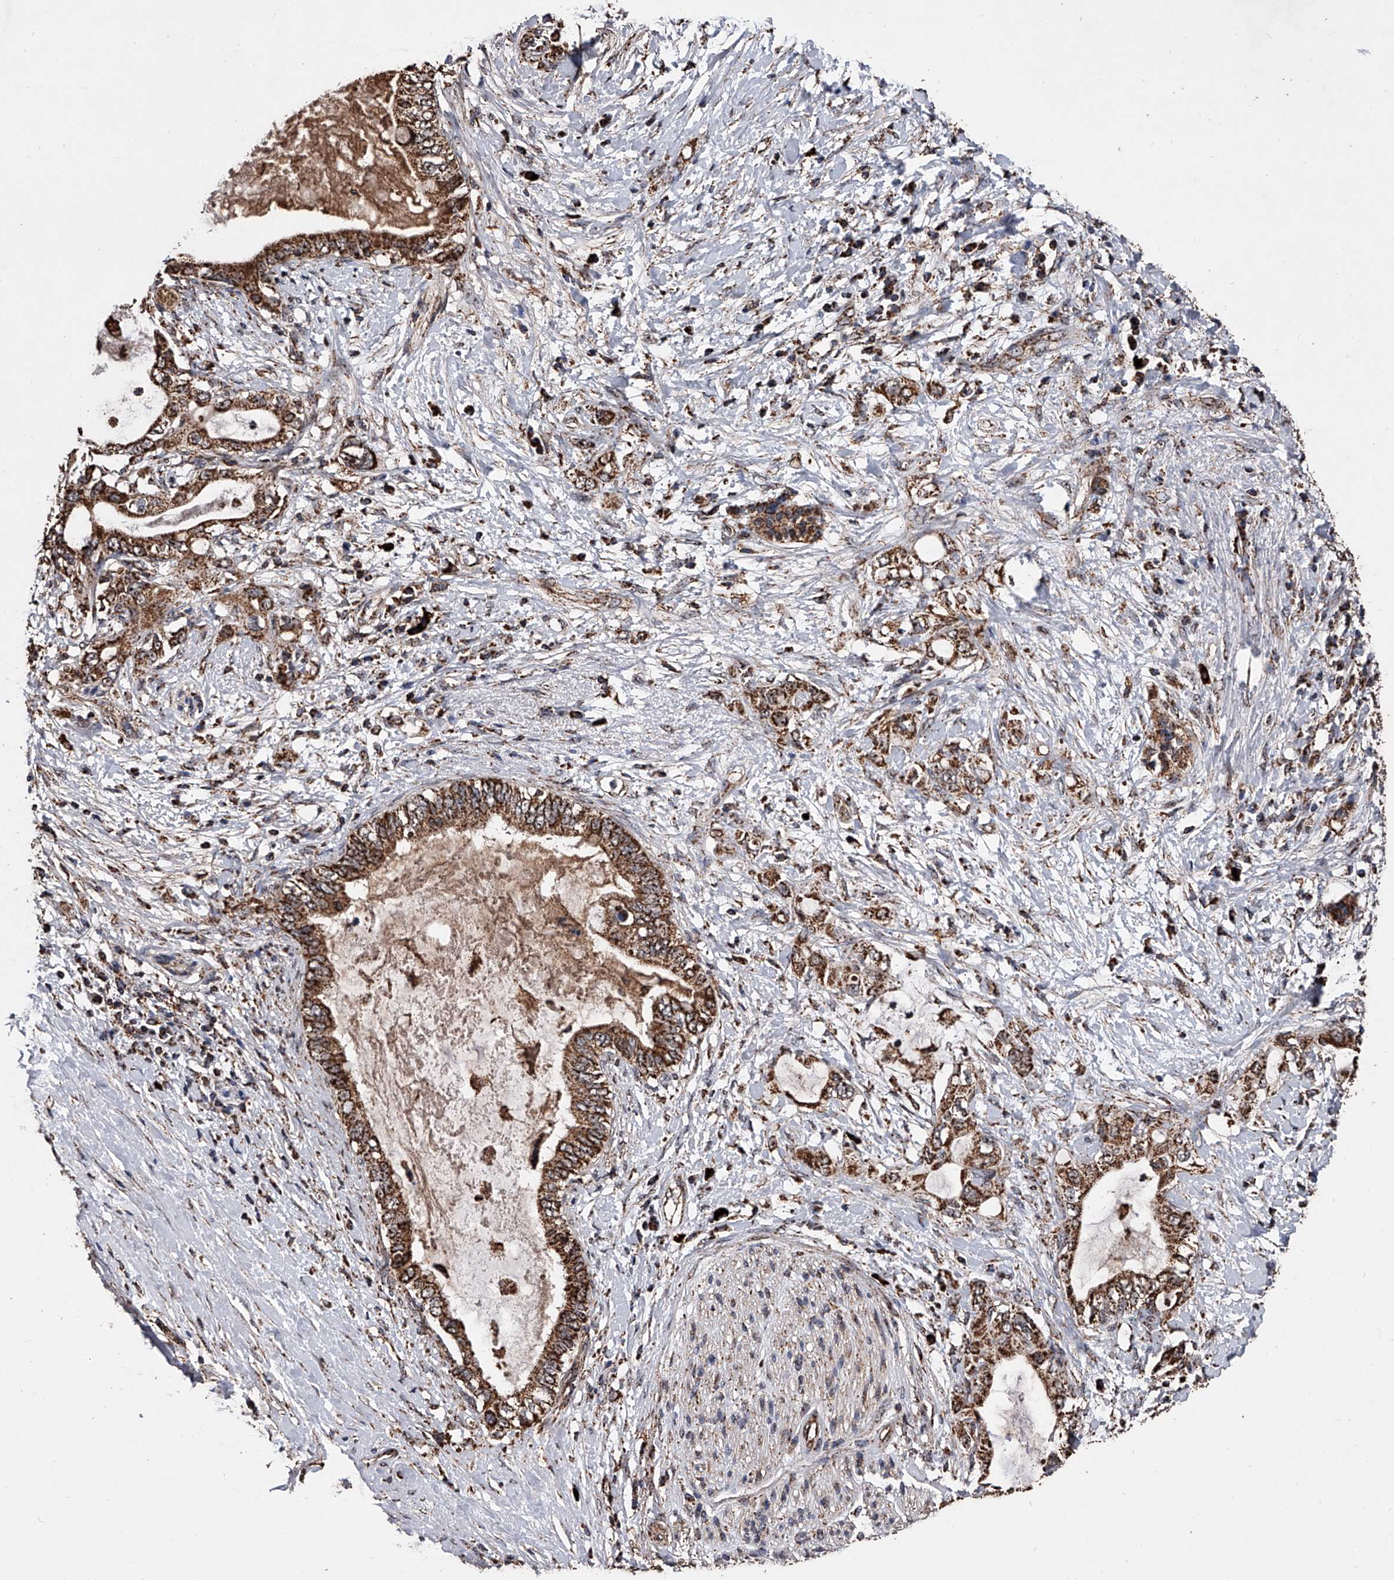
{"staining": {"intensity": "strong", "quantity": ">75%", "location": "cytoplasmic/membranous"}, "tissue": "pancreatic cancer", "cell_type": "Tumor cells", "image_type": "cancer", "snomed": [{"axis": "morphology", "description": "Adenocarcinoma, NOS"}, {"axis": "topography", "description": "Pancreas"}], "caption": "Immunohistochemistry micrograph of human adenocarcinoma (pancreatic) stained for a protein (brown), which reveals high levels of strong cytoplasmic/membranous expression in approximately >75% of tumor cells.", "gene": "SMPDL3A", "patient": {"sex": "female", "age": 56}}